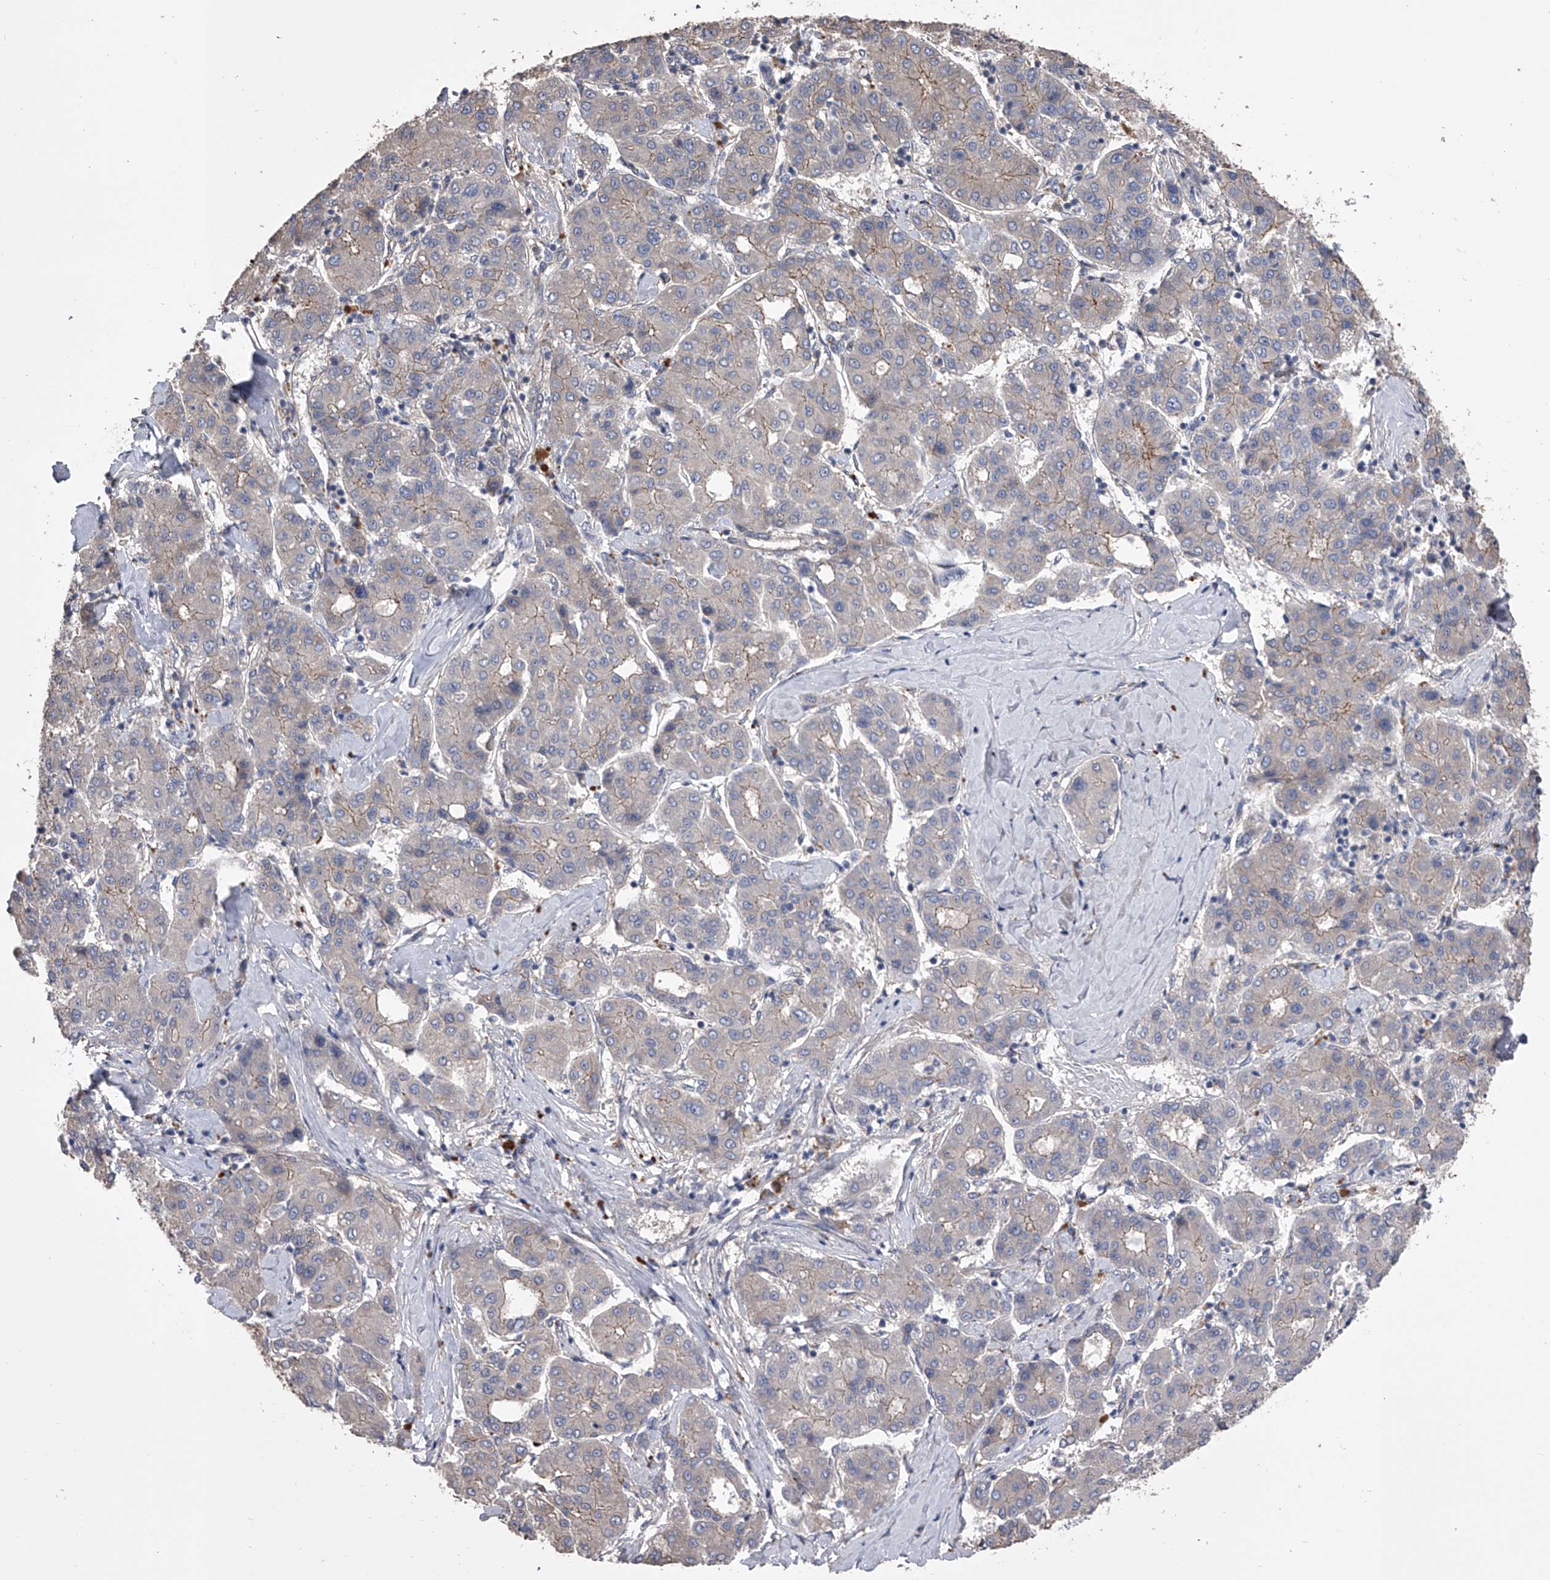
{"staining": {"intensity": "weak", "quantity": "<25%", "location": "cytoplasmic/membranous"}, "tissue": "liver cancer", "cell_type": "Tumor cells", "image_type": "cancer", "snomed": [{"axis": "morphology", "description": "Carcinoma, Hepatocellular, NOS"}, {"axis": "topography", "description": "Liver"}], "caption": "IHC of human hepatocellular carcinoma (liver) shows no positivity in tumor cells.", "gene": "ZNF343", "patient": {"sex": "male", "age": 65}}